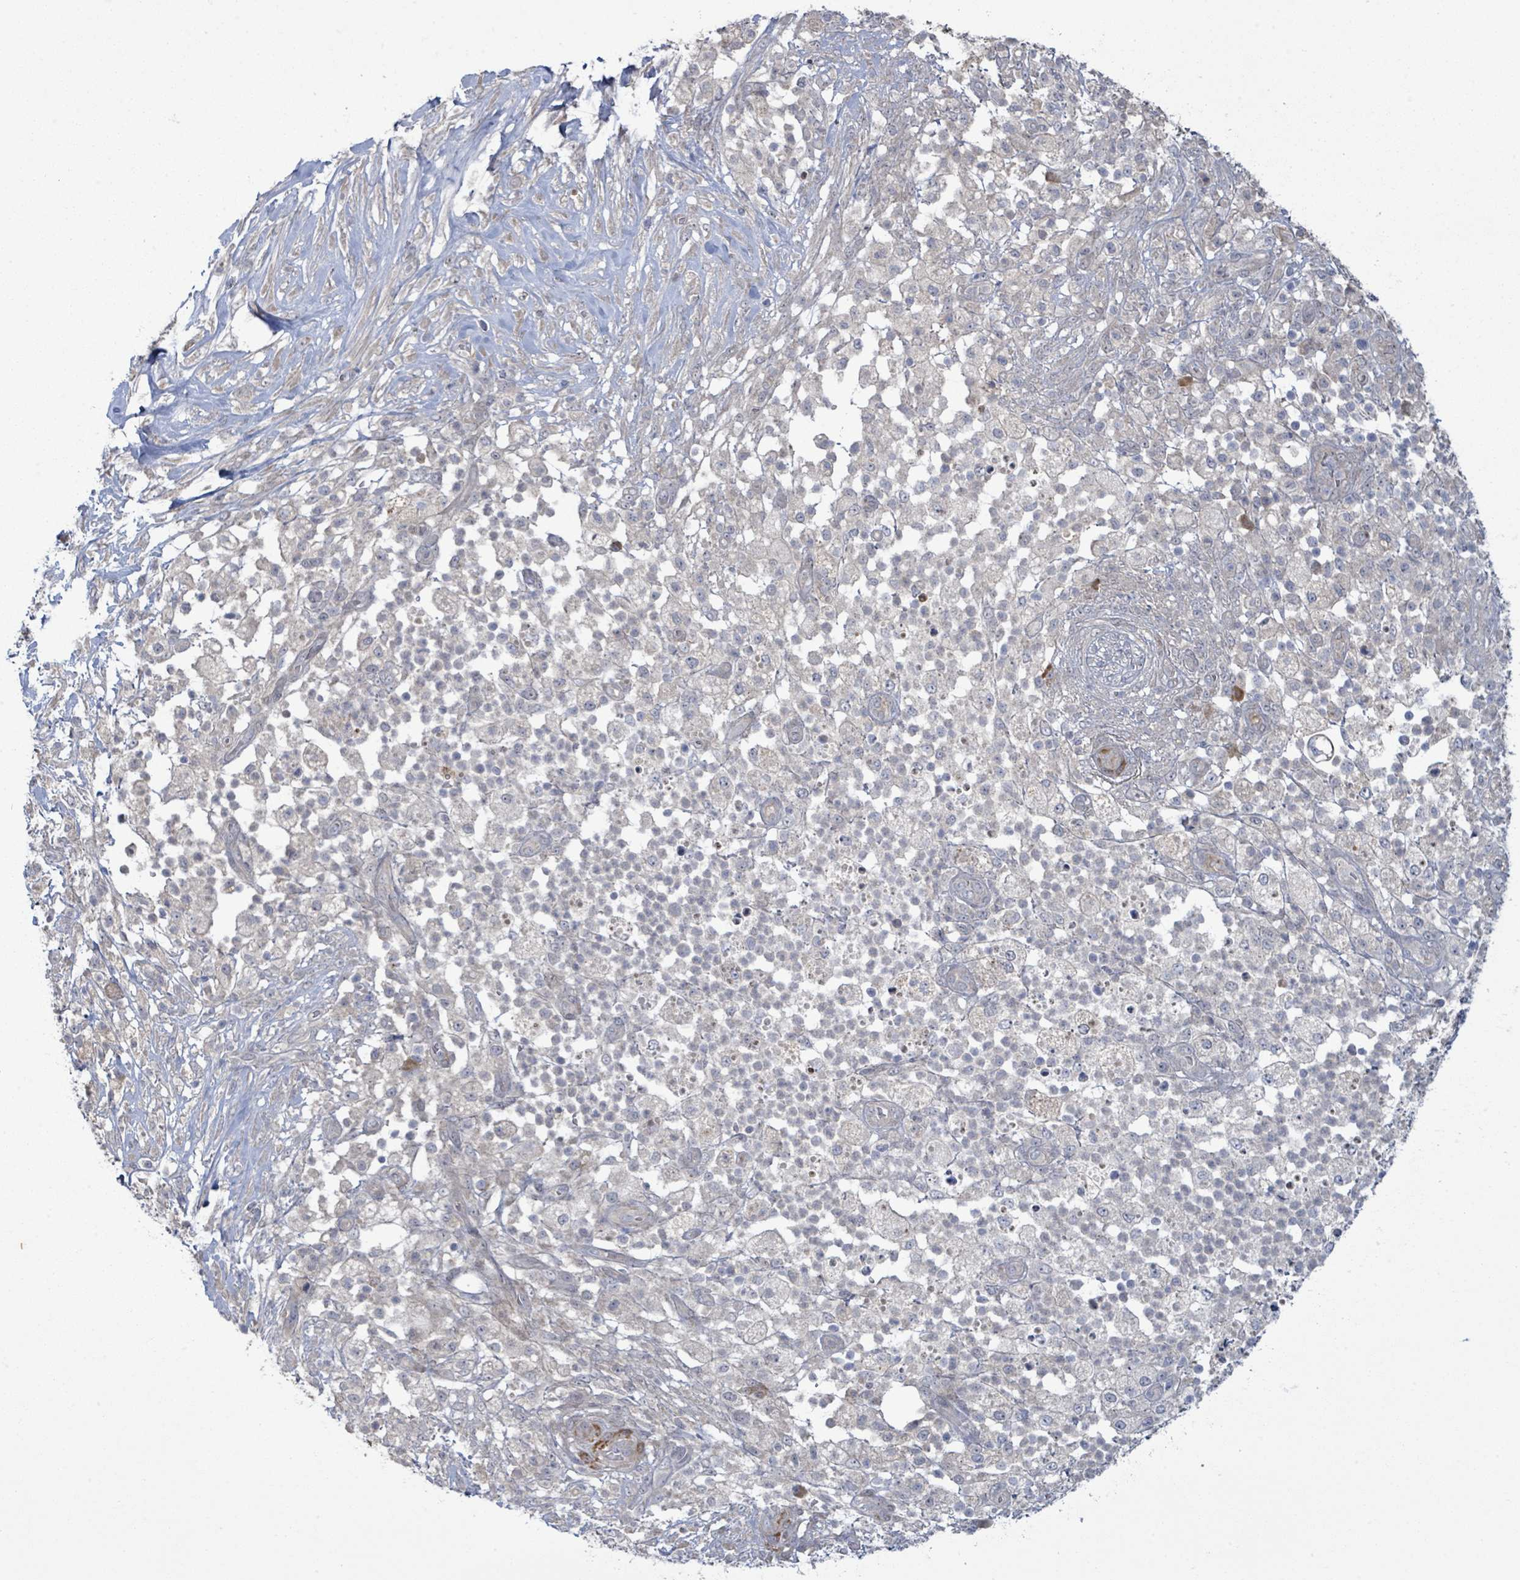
{"staining": {"intensity": "negative", "quantity": "none", "location": "none"}, "tissue": "pancreatic cancer", "cell_type": "Tumor cells", "image_type": "cancer", "snomed": [{"axis": "morphology", "description": "Adenocarcinoma, NOS"}, {"axis": "topography", "description": "Pancreas"}], "caption": "Pancreatic cancer (adenocarcinoma) was stained to show a protein in brown. There is no significant staining in tumor cells.", "gene": "SLIT3", "patient": {"sex": "female", "age": 72}}